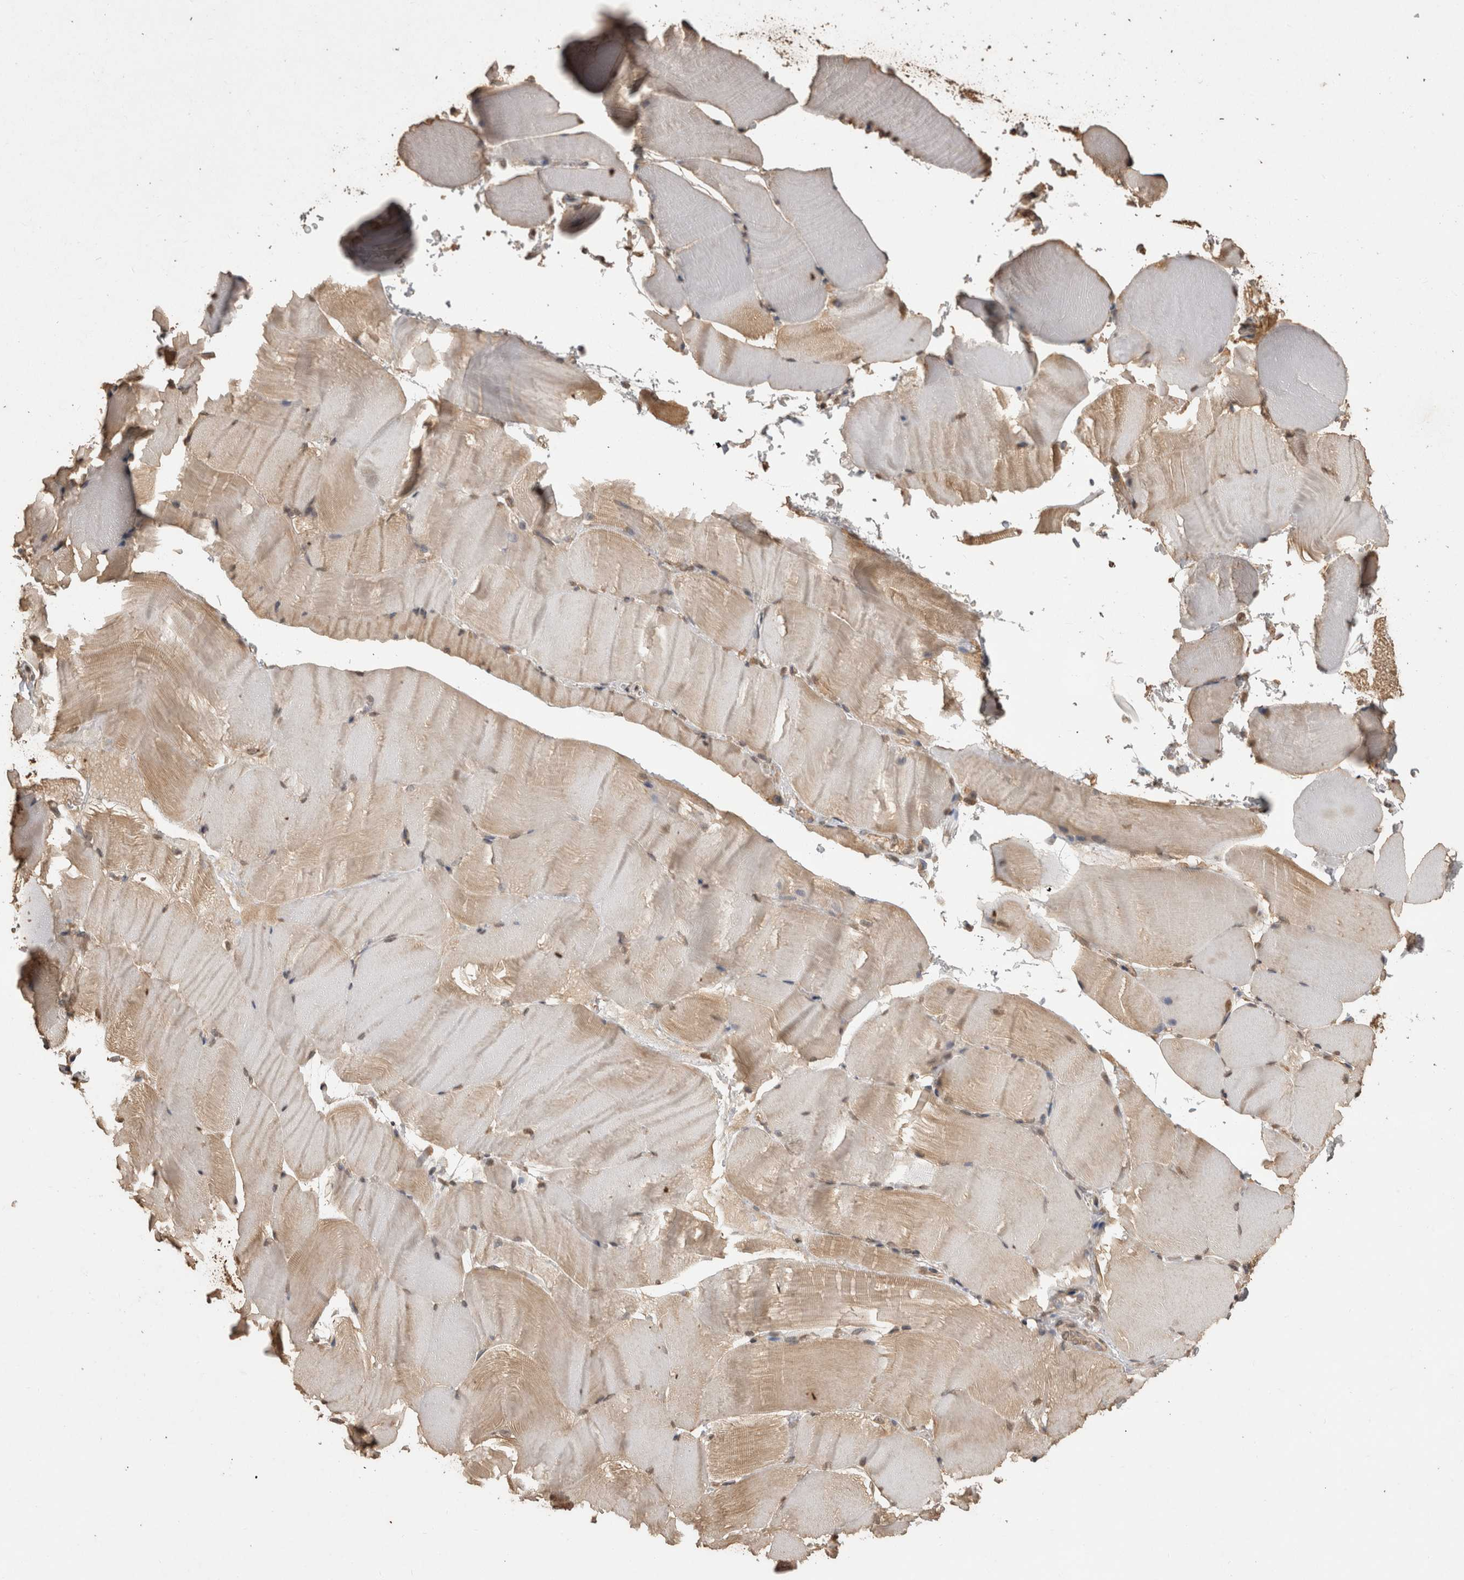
{"staining": {"intensity": "weak", "quantity": "25%-75%", "location": "cytoplasmic/membranous"}, "tissue": "skeletal muscle", "cell_type": "Myocytes", "image_type": "normal", "snomed": [{"axis": "morphology", "description": "Normal tissue, NOS"}, {"axis": "topography", "description": "Skeletal muscle"}, {"axis": "topography", "description": "Parathyroid gland"}], "caption": "Immunohistochemistry of normal skeletal muscle reveals low levels of weak cytoplasmic/membranous expression in approximately 25%-75% of myocytes.", "gene": "SOCS5", "patient": {"sex": "female", "age": 37}}